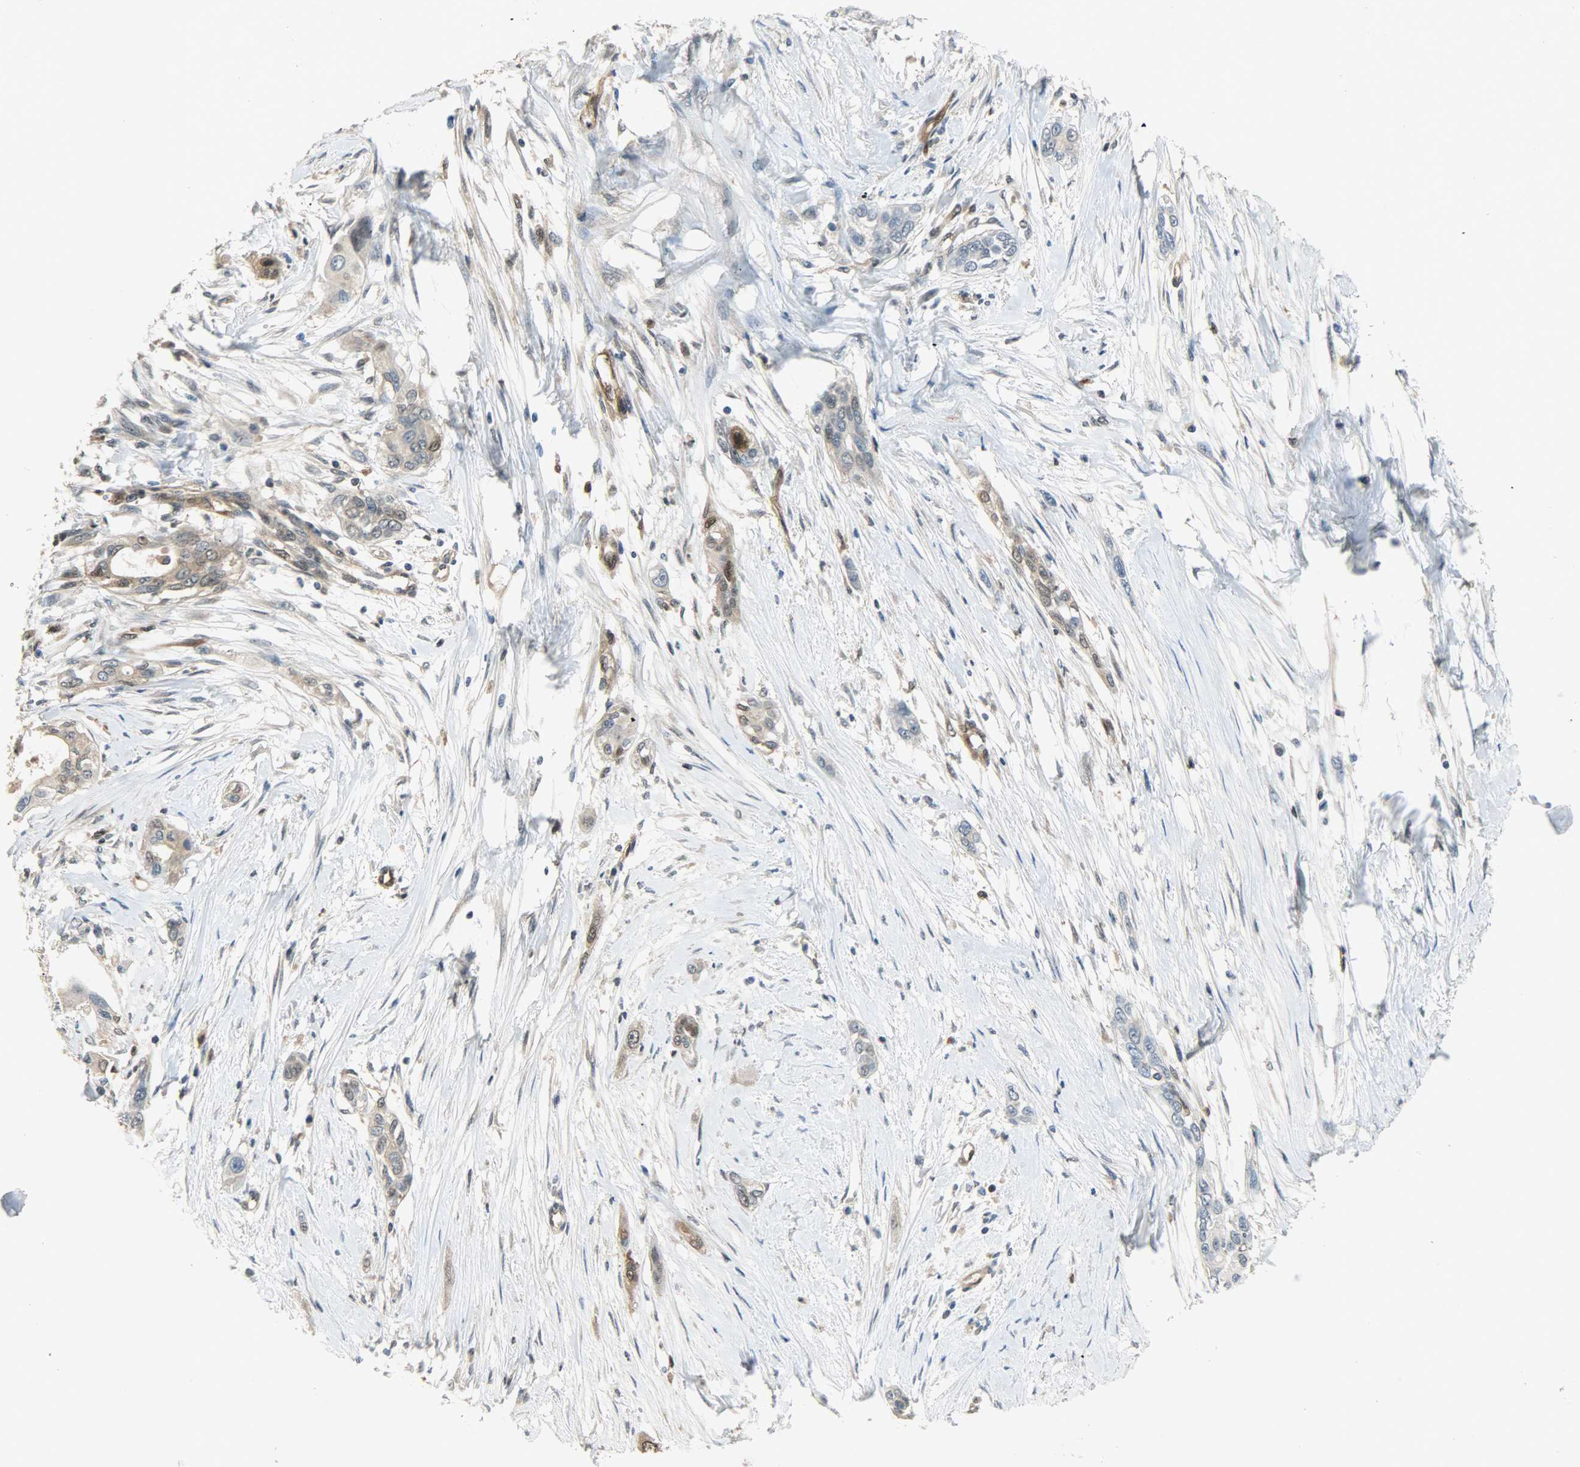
{"staining": {"intensity": "moderate", "quantity": ">75%", "location": "cytoplasmic/membranous,nuclear"}, "tissue": "pancreatic cancer", "cell_type": "Tumor cells", "image_type": "cancer", "snomed": [{"axis": "morphology", "description": "Adenocarcinoma, NOS"}, {"axis": "topography", "description": "Pancreas"}], "caption": "This image shows immunohistochemistry (IHC) staining of pancreatic cancer (adenocarcinoma), with medium moderate cytoplasmic/membranous and nuclear expression in about >75% of tumor cells.", "gene": "EIF4EBP1", "patient": {"sex": "female", "age": 60}}